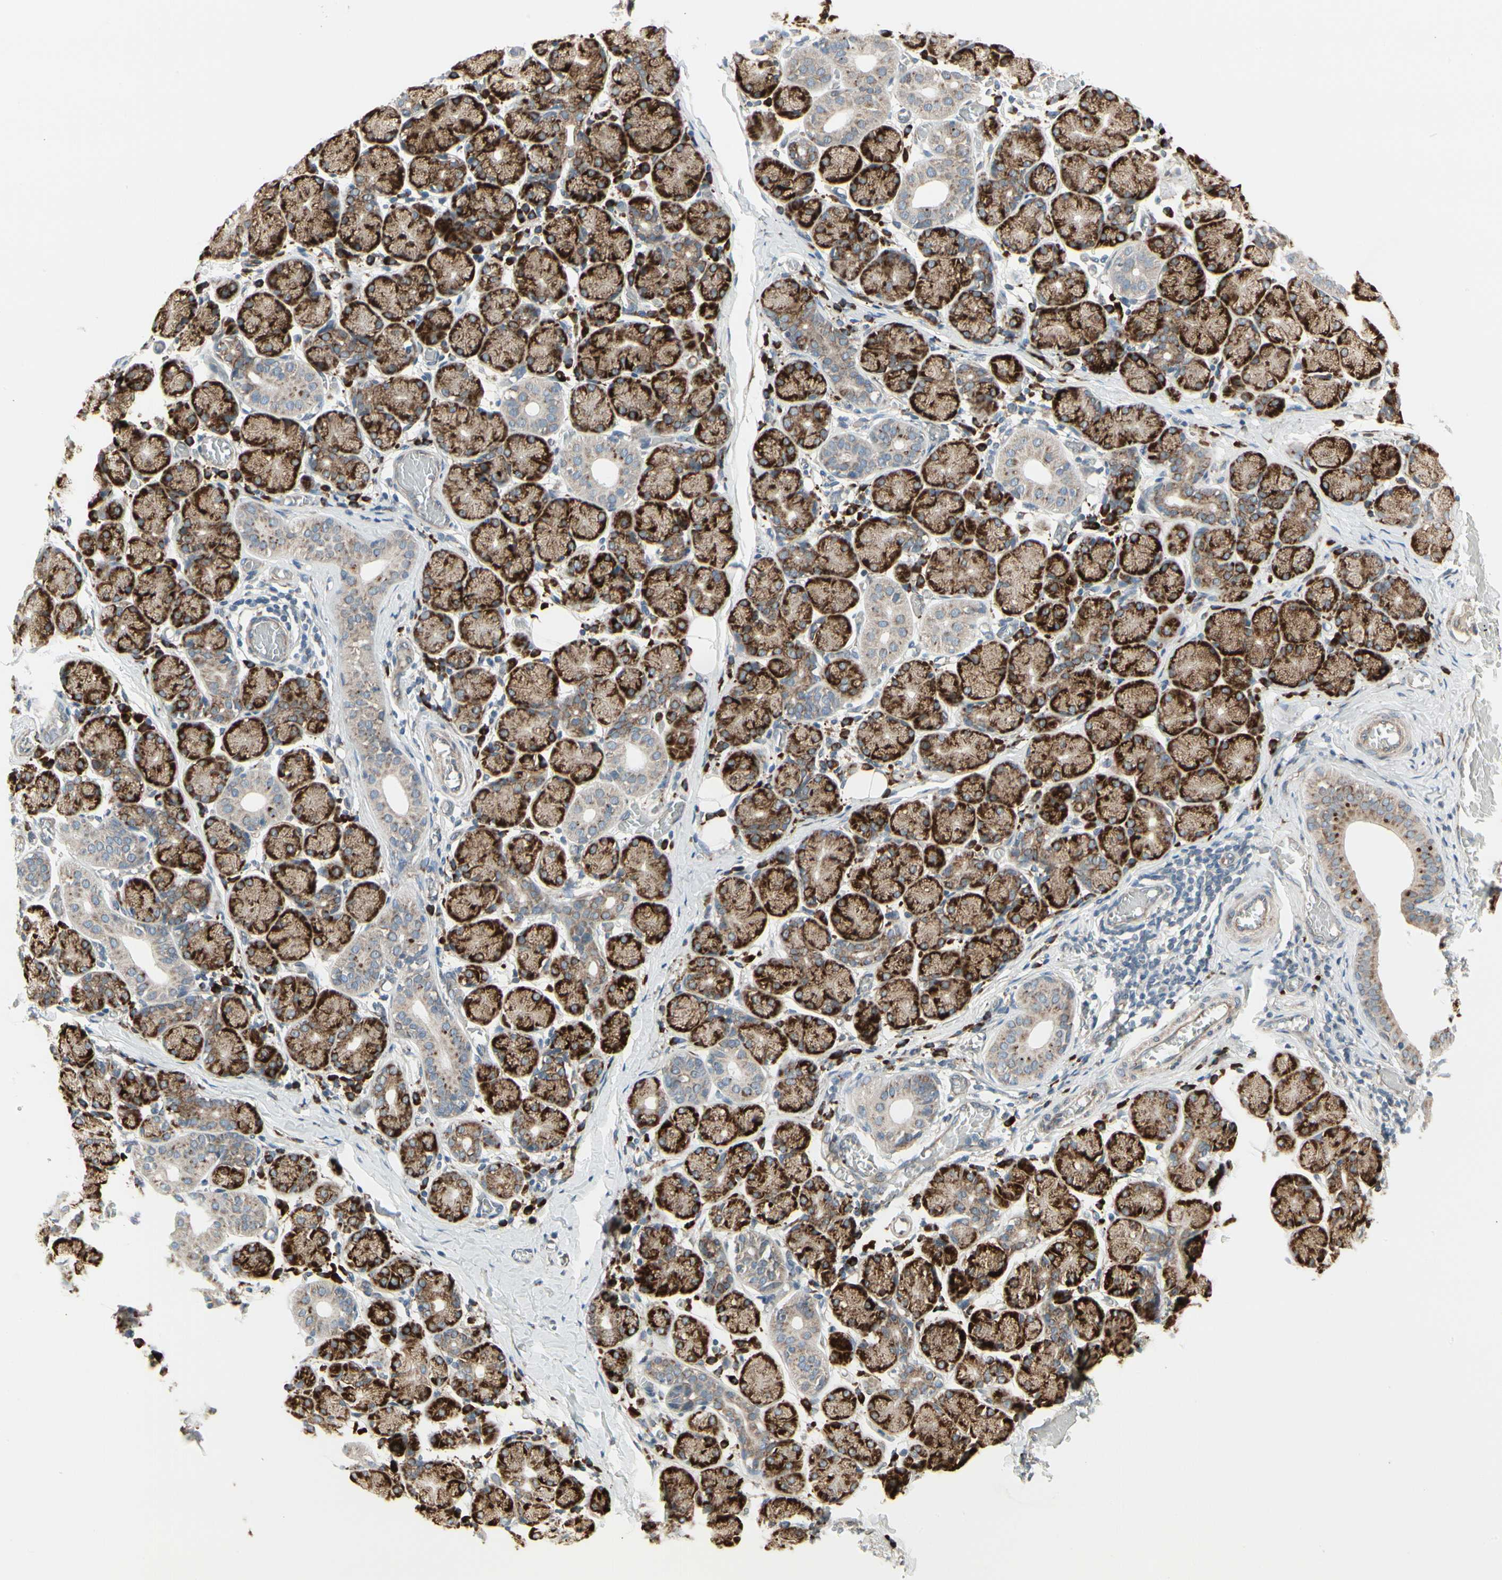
{"staining": {"intensity": "strong", "quantity": ">75%", "location": "cytoplasmic/membranous"}, "tissue": "salivary gland", "cell_type": "Glandular cells", "image_type": "normal", "snomed": [{"axis": "morphology", "description": "Normal tissue, NOS"}, {"axis": "topography", "description": "Salivary gland"}], "caption": "Immunohistochemical staining of unremarkable human salivary gland reveals high levels of strong cytoplasmic/membranous expression in about >75% of glandular cells. Using DAB (3,3'-diaminobenzidine) (brown) and hematoxylin (blue) stains, captured at high magnification using brightfield microscopy.", "gene": "FNDC3A", "patient": {"sex": "female", "age": 24}}